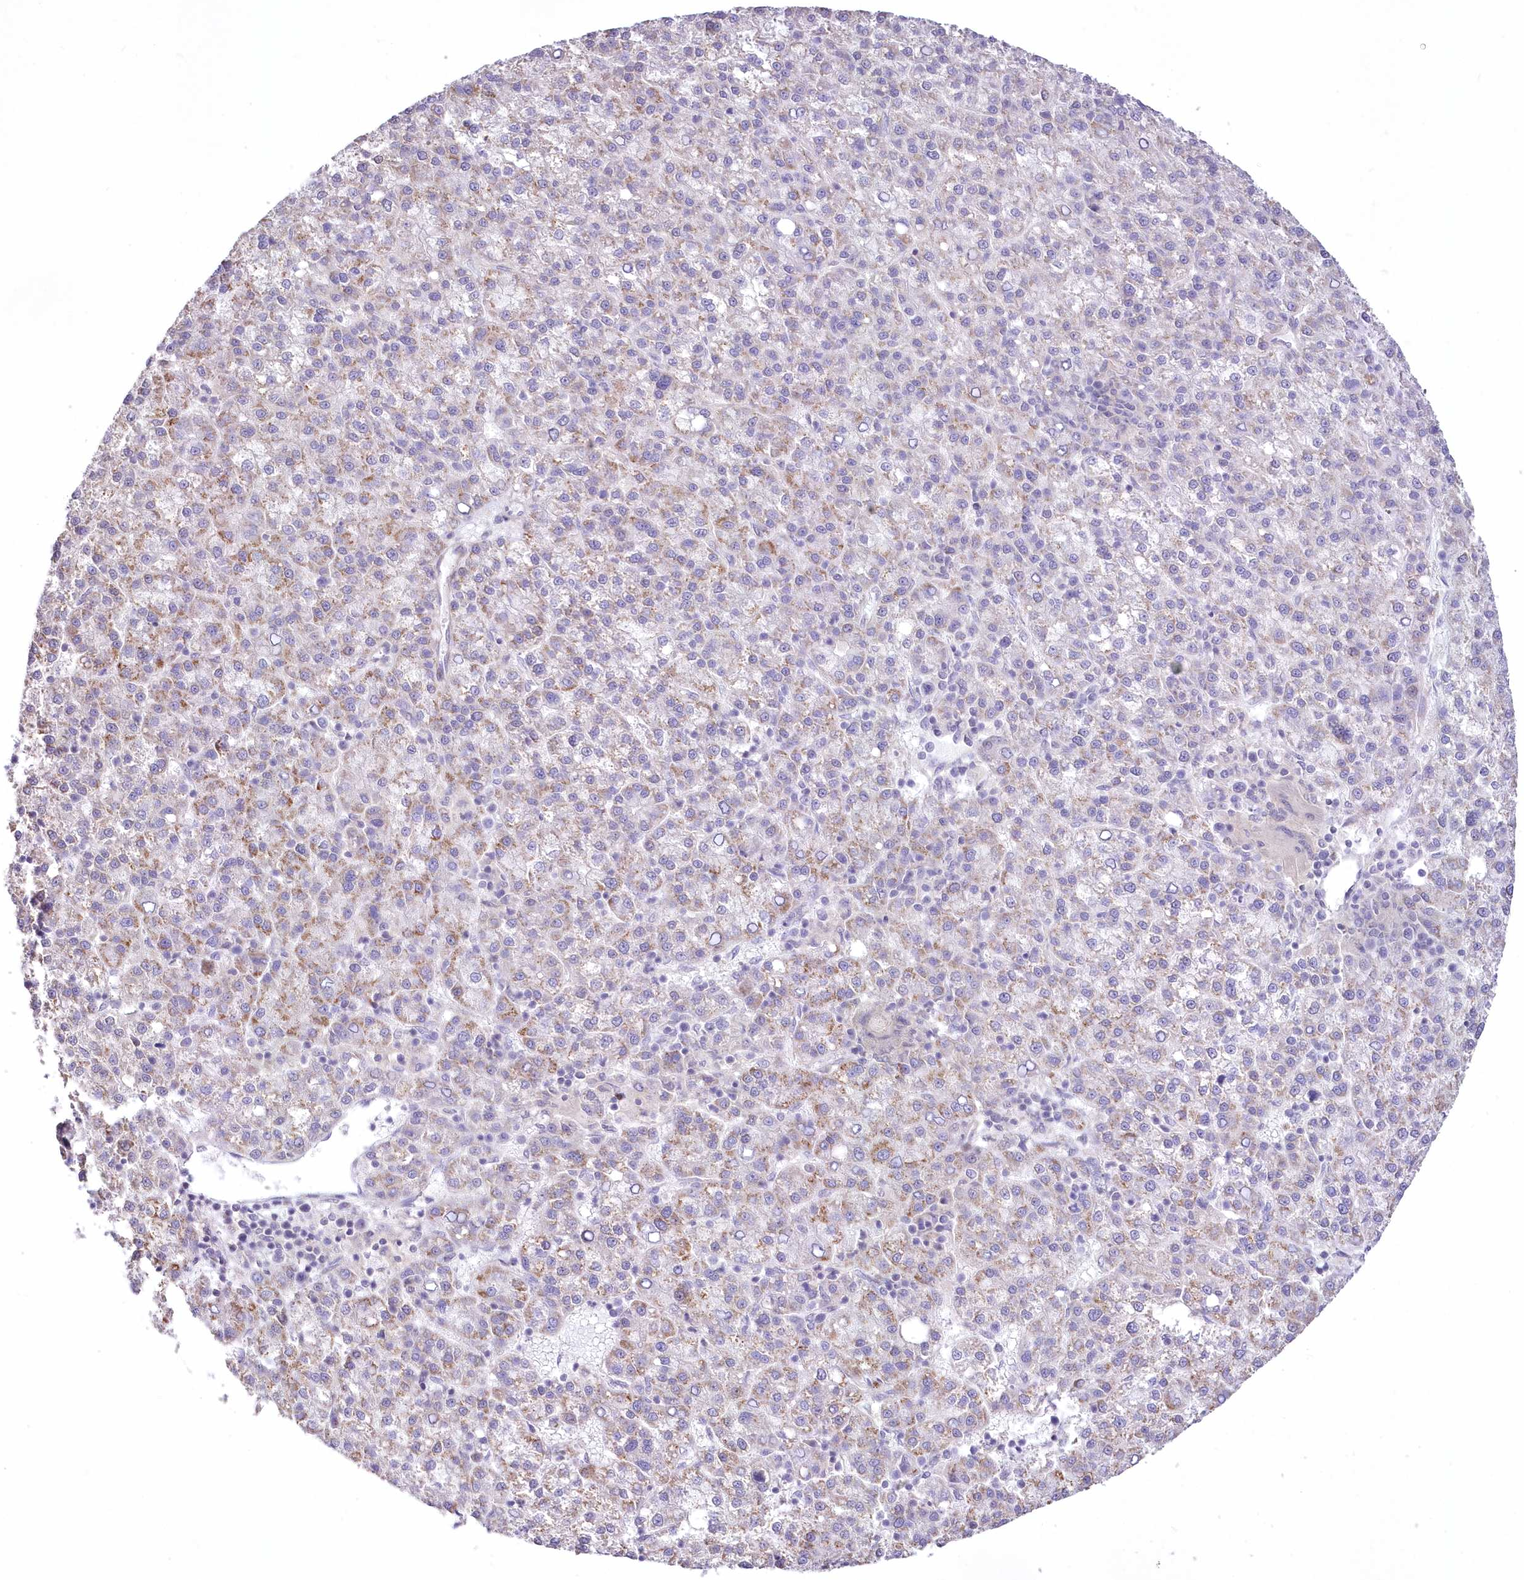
{"staining": {"intensity": "weak", "quantity": "25%-75%", "location": "cytoplasmic/membranous"}, "tissue": "liver cancer", "cell_type": "Tumor cells", "image_type": "cancer", "snomed": [{"axis": "morphology", "description": "Carcinoma, Hepatocellular, NOS"}, {"axis": "topography", "description": "Liver"}], "caption": "Tumor cells exhibit weak cytoplasmic/membranous expression in approximately 25%-75% of cells in liver cancer.", "gene": "FAM241B", "patient": {"sex": "female", "age": 58}}